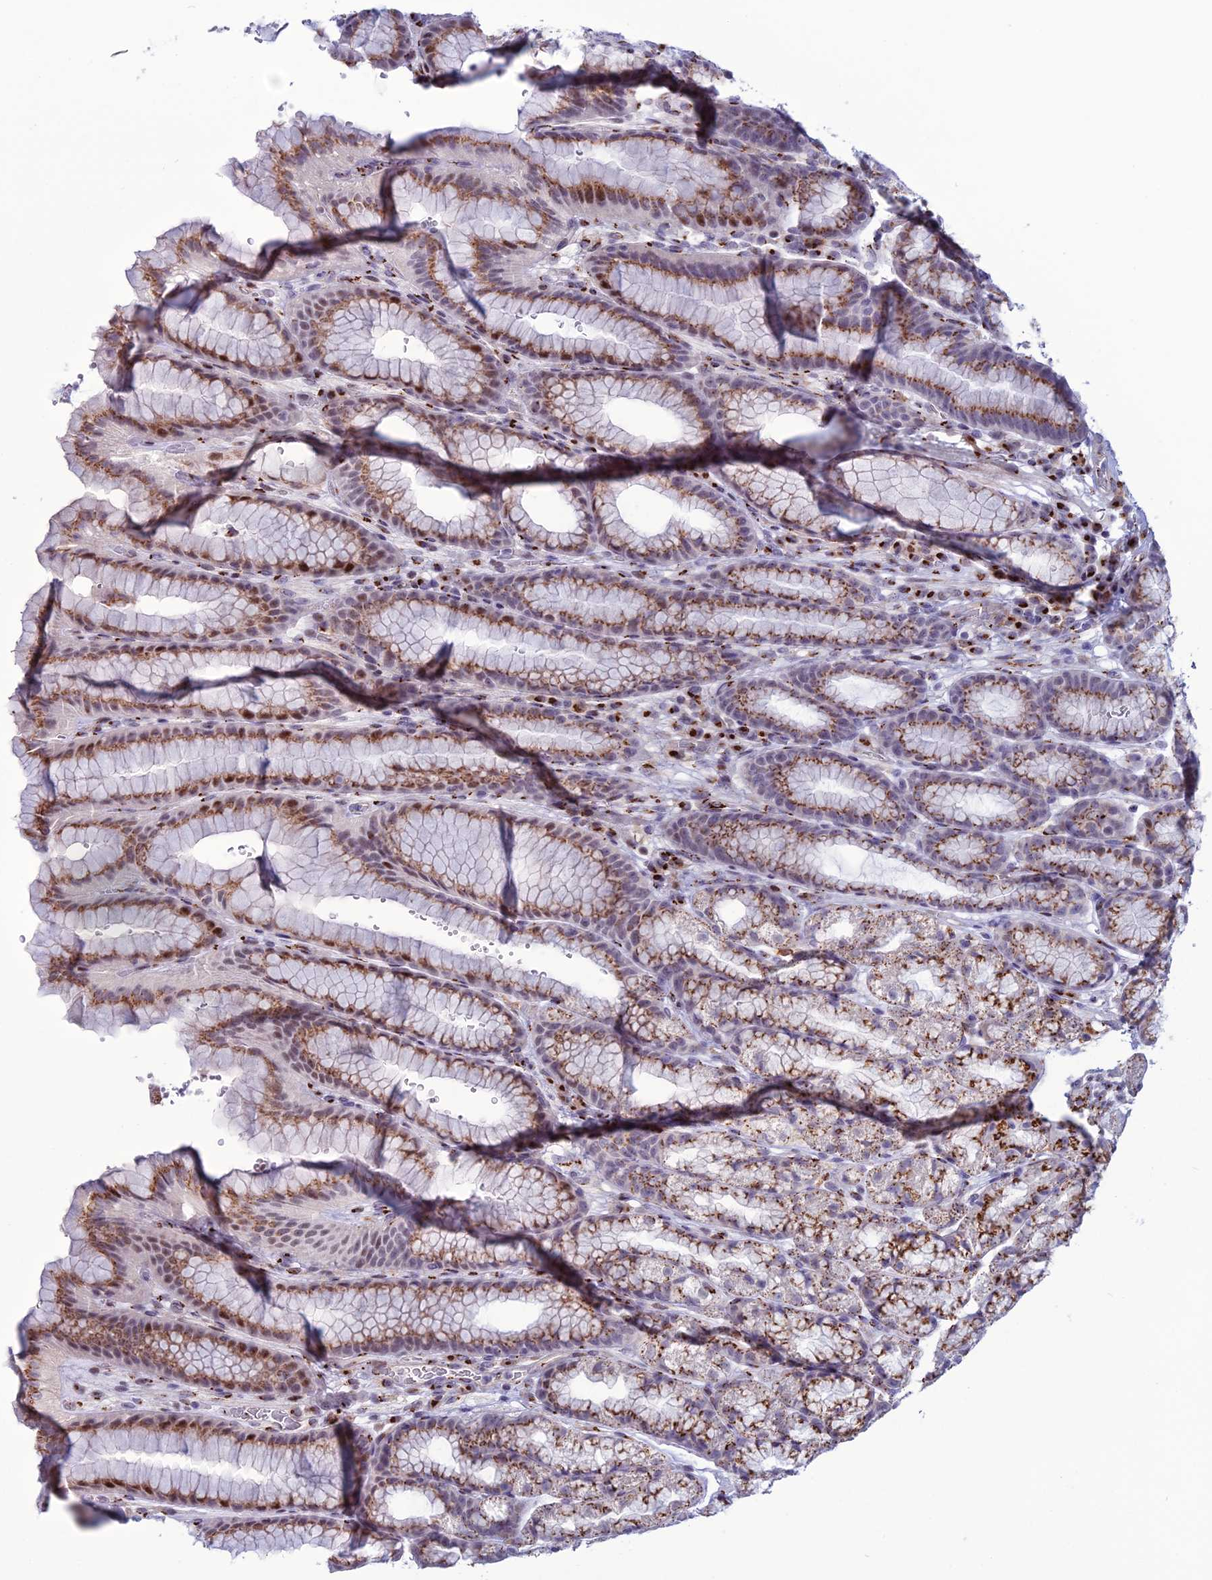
{"staining": {"intensity": "strong", "quantity": ">75%", "location": "cytoplasmic/membranous"}, "tissue": "stomach", "cell_type": "Glandular cells", "image_type": "normal", "snomed": [{"axis": "morphology", "description": "Normal tissue, NOS"}, {"axis": "morphology", "description": "Adenocarcinoma, NOS"}, {"axis": "topography", "description": "Stomach"}], "caption": "IHC staining of normal stomach, which displays high levels of strong cytoplasmic/membranous positivity in about >75% of glandular cells indicating strong cytoplasmic/membranous protein expression. The staining was performed using DAB (3,3'-diaminobenzidine) (brown) for protein detection and nuclei were counterstained in hematoxylin (blue).", "gene": "PLEKHA4", "patient": {"sex": "male", "age": 57}}